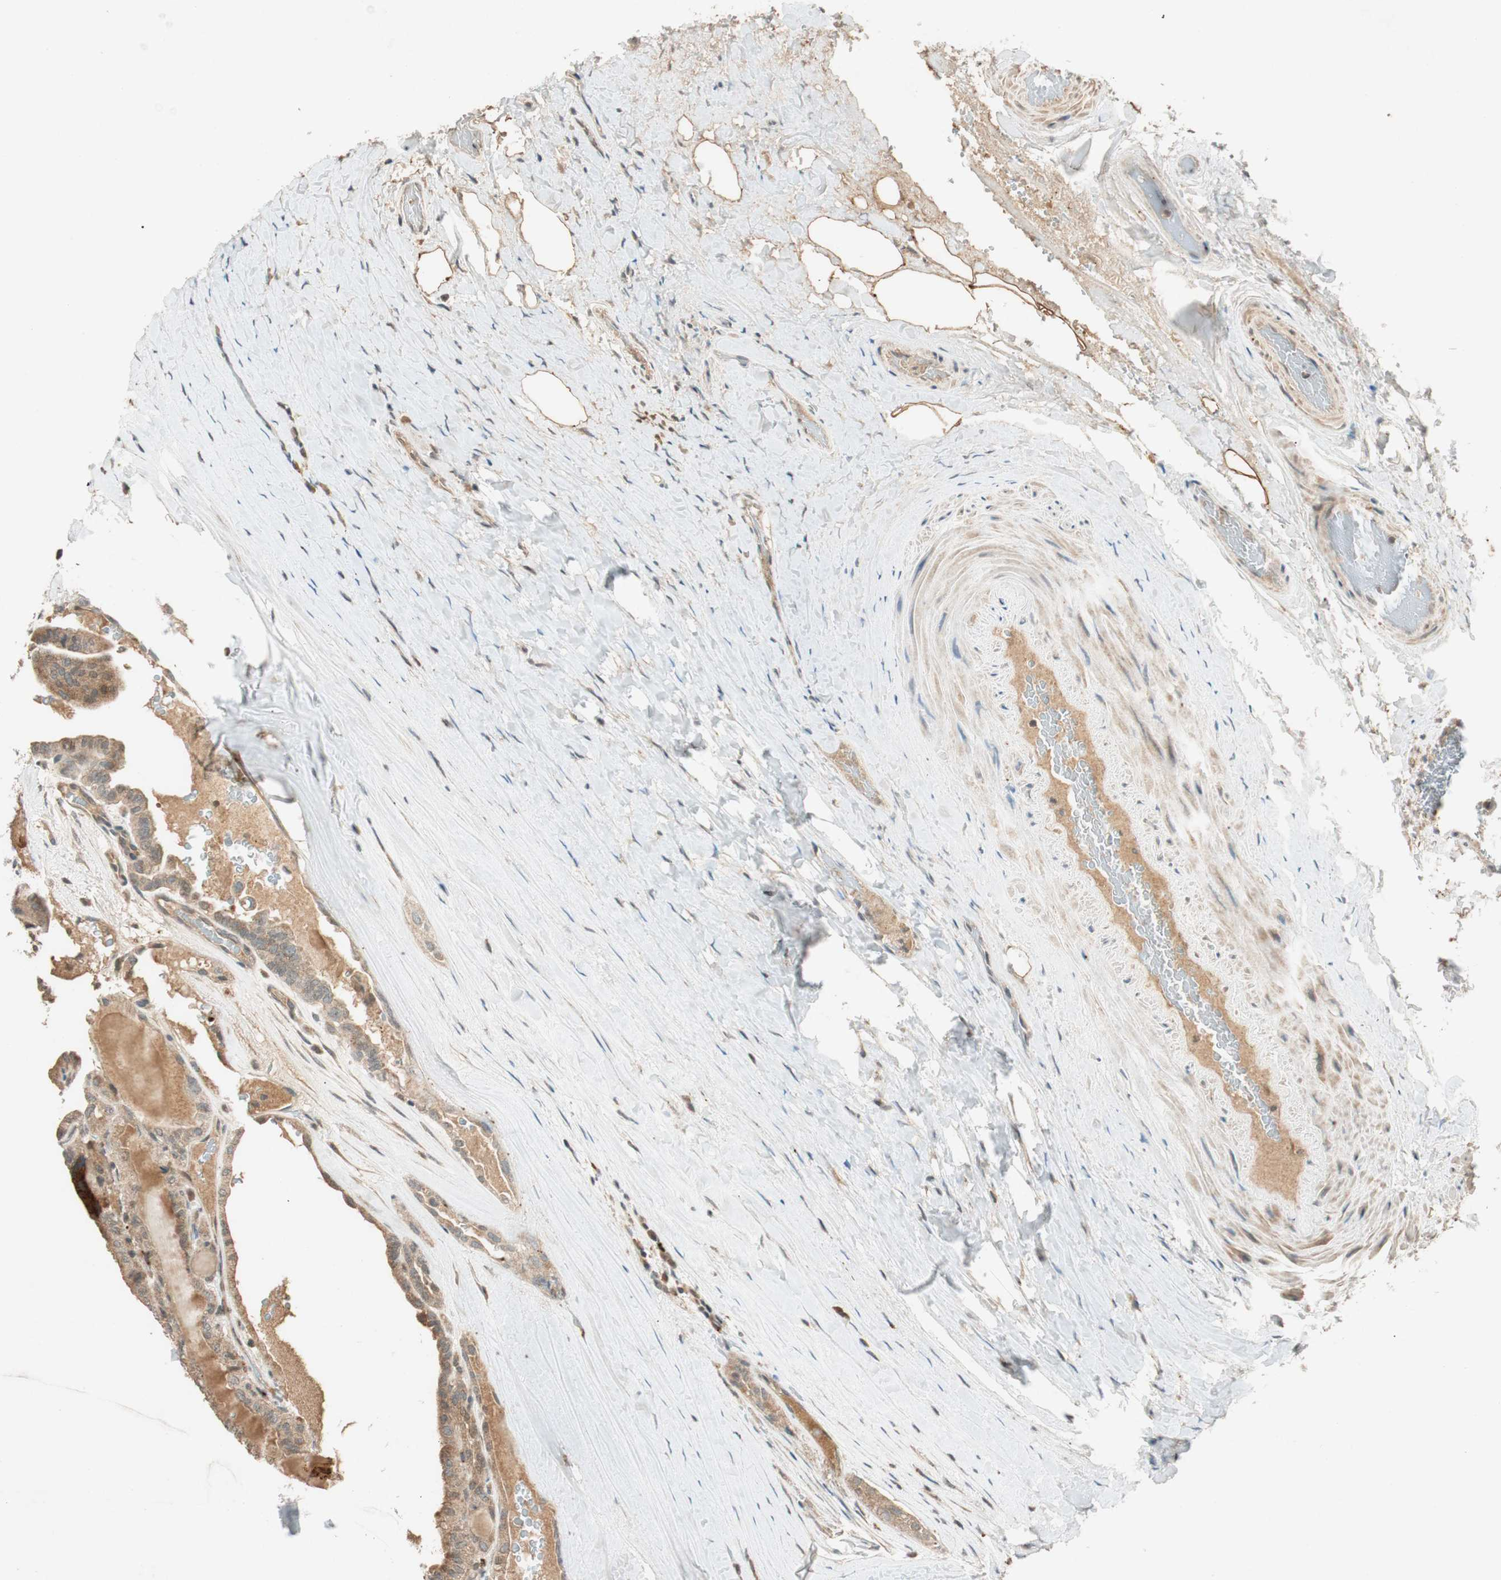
{"staining": {"intensity": "moderate", "quantity": ">75%", "location": "cytoplasmic/membranous"}, "tissue": "thyroid cancer", "cell_type": "Tumor cells", "image_type": "cancer", "snomed": [{"axis": "morphology", "description": "Papillary adenocarcinoma, NOS"}, {"axis": "topography", "description": "Thyroid gland"}], "caption": "The photomicrograph displays staining of thyroid cancer (papillary adenocarcinoma), revealing moderate cytoplasmic/membranous protein positivity (brown color) within tumor cells.", "gene": "GLB1", "patient": {"sex": "male", "age": 77}}